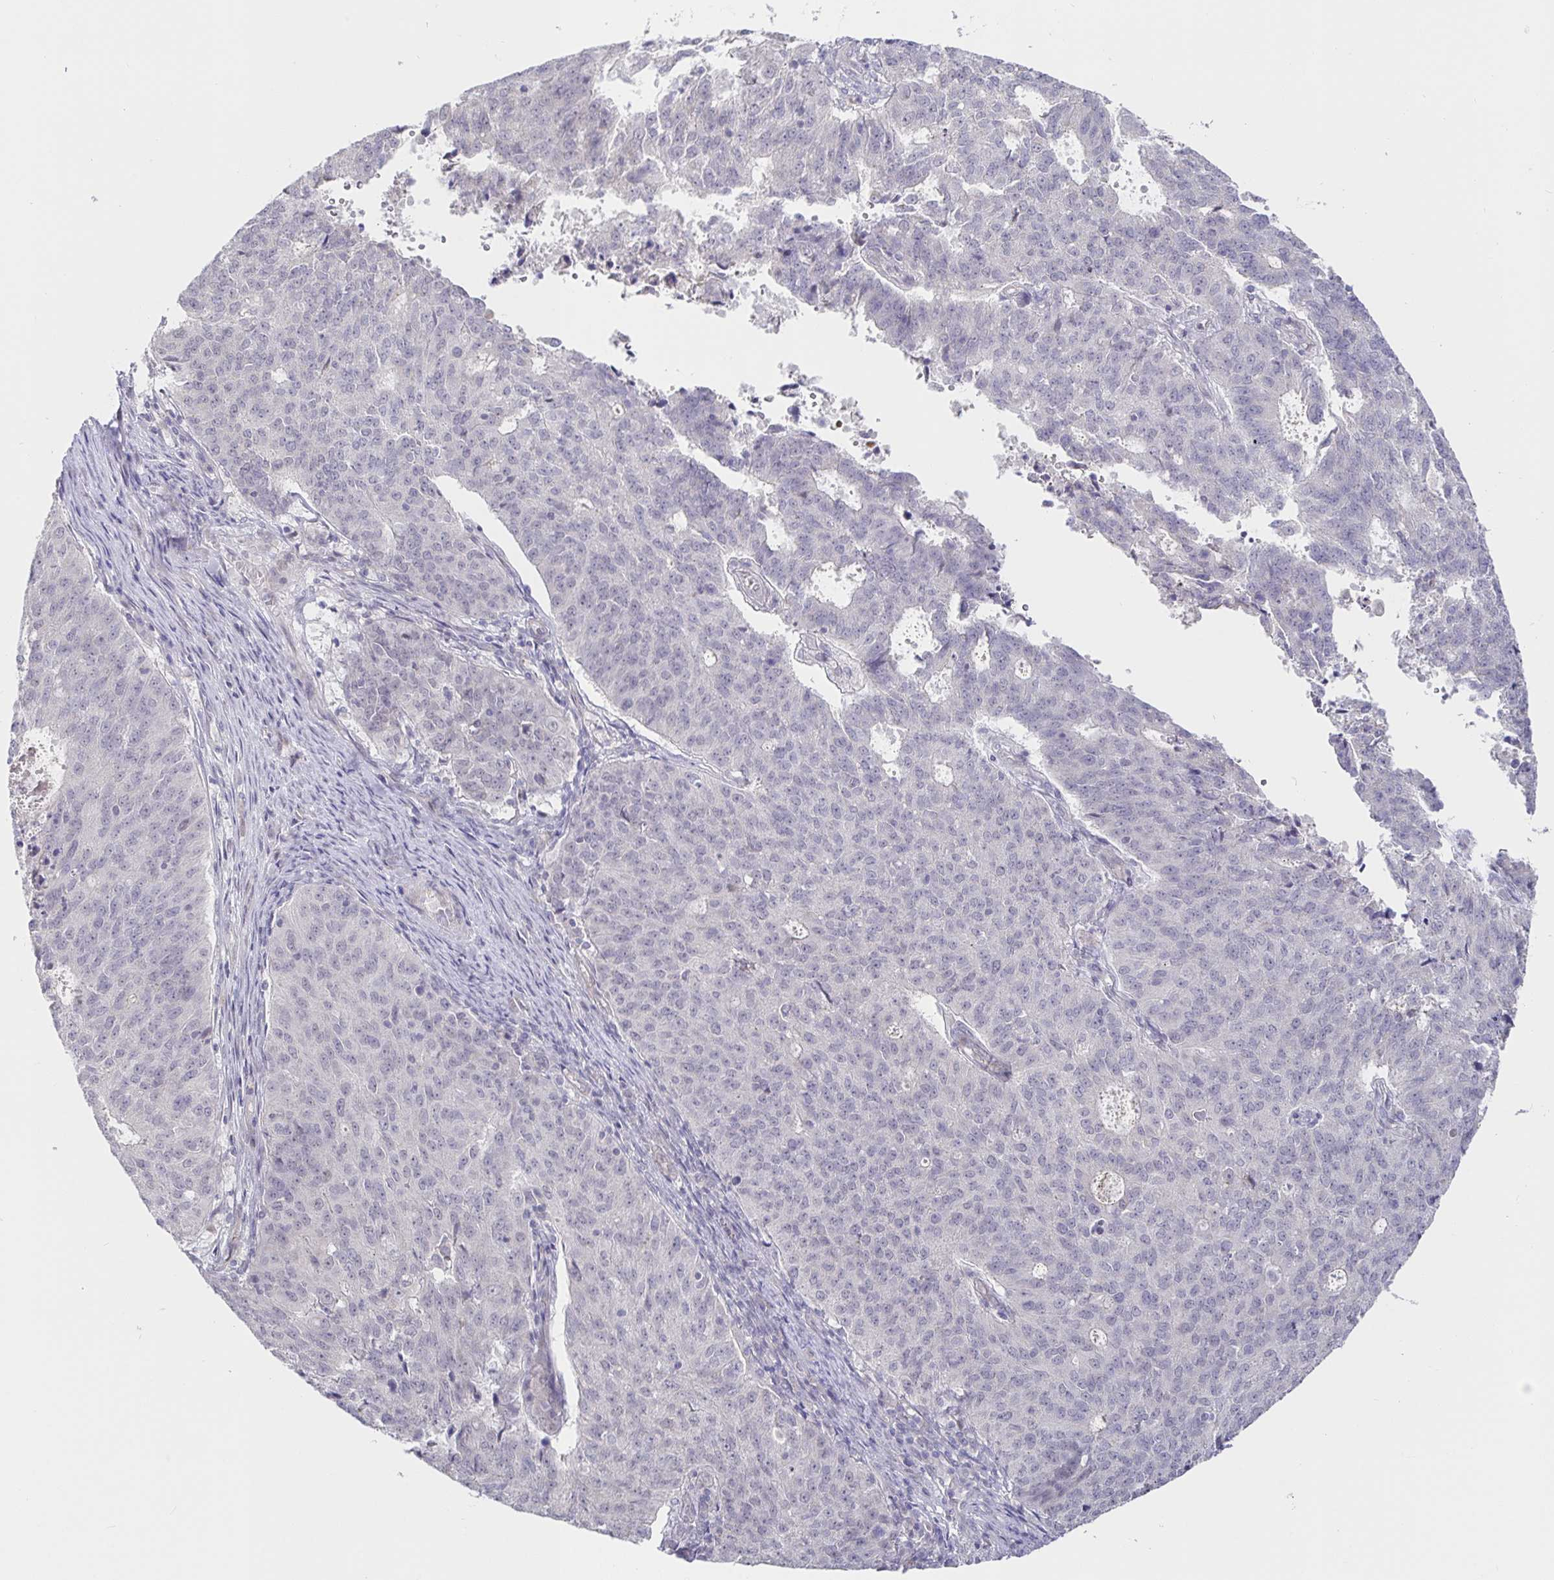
{"staining": {"intensity": "negative", "quantity": "none", "location": "none"}, "tissue": "endometrial cancer", "cell_type": "Tumor cells", "image_type": "cancer", "snomed": [{"axis": "morphology", "description": "Adenocarcinoma, NOS"}, {"axis": "topography", "description": "Endometrium"}], "caption": "An immunohistochemistry (IHC) histopathology image of endometrial cancer (adenocarcinoma) is shown. There is no staining in tumor cells of endometrial cancer (adenocarcinoma).", "gene": "CIT", "patient": {"sex": "female", "age": 82}}